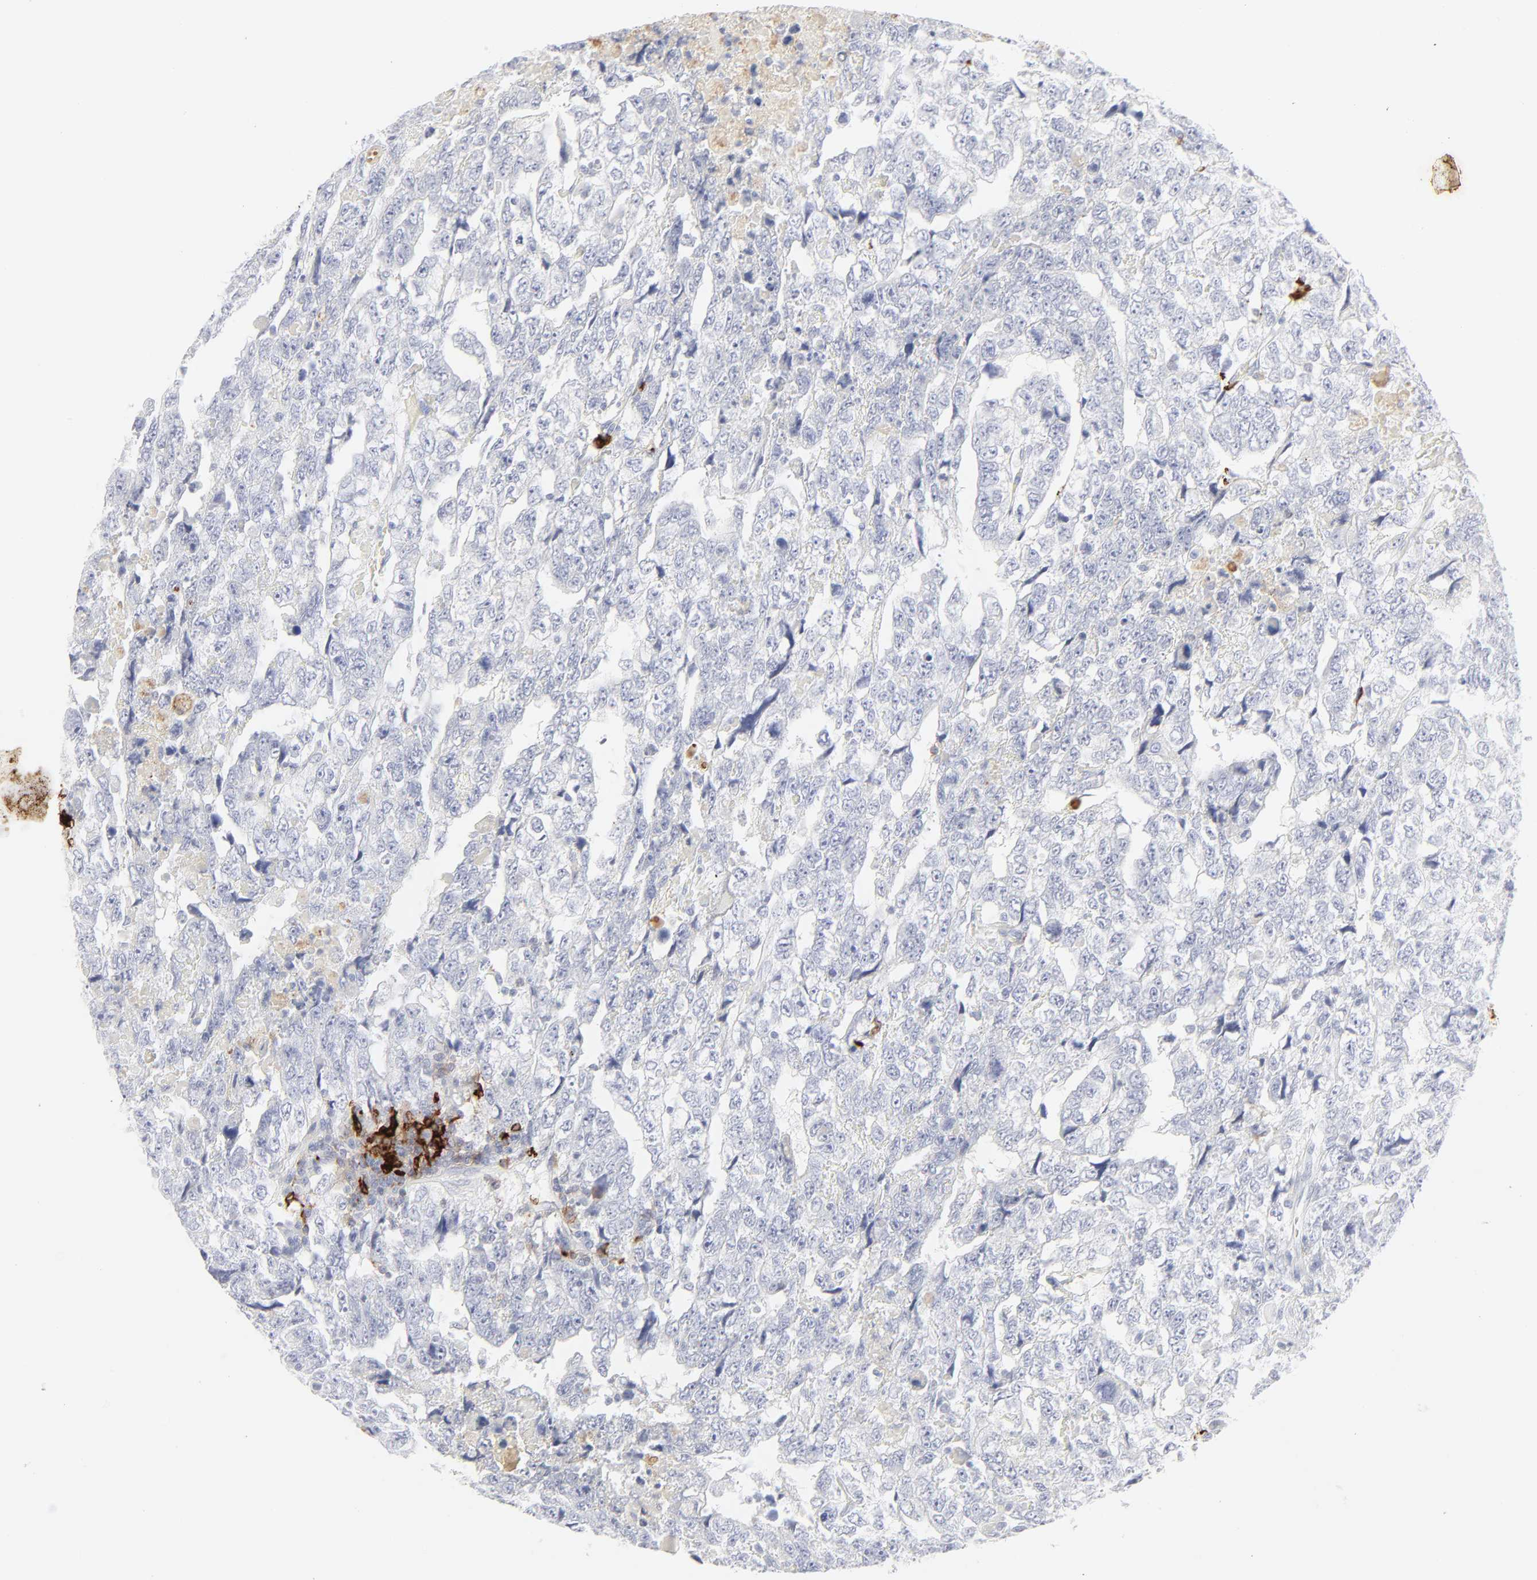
{"staining": {"intensity": "negative", "quantity": "none", "location": "none"}, "tissue": "testis cancer", "cell_type": "Tumor cells", "image_type": "cancer", "snomed": [{"axis": "morphology", "description": "Carcinoma, Embryonal, NOS"}, {"axis": "topography", "description": "Testis"}], "caption": "The image reveals no staining of tumor cells in testis embryonal carcinoma.", "gene": "CCR7", "patient": {"sex": "male", "age": 36}}